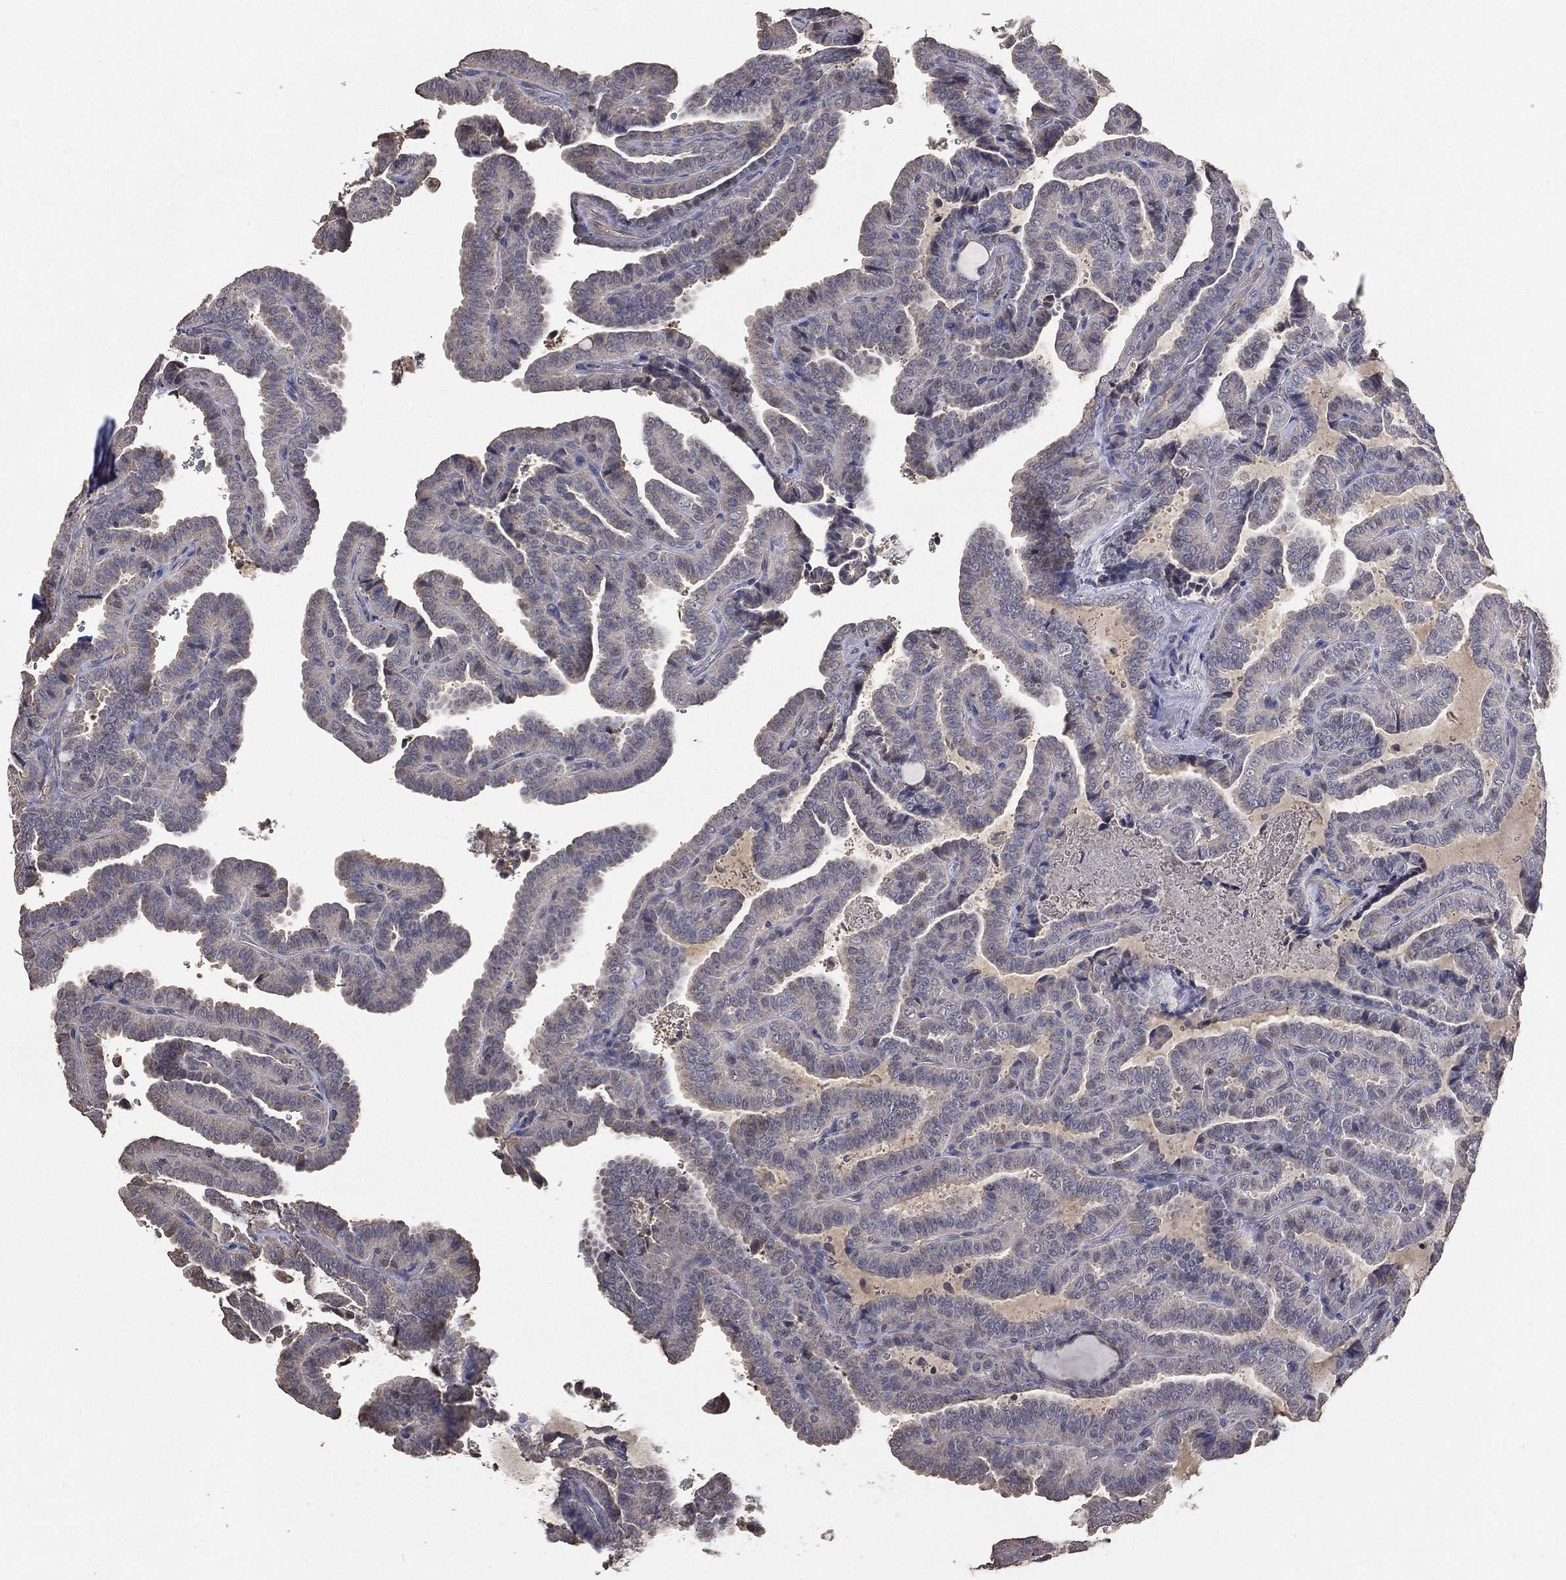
{"staining": {"intensity": "negative", "quantity": "none", "location": "none"}, "tissue": "thyroid cancer", "cell_type": "Tumor cells", "image_type": "cancer", "snomed": [{"axis": "morphology", "description": "Papillary adenocarcinoma, NOS"}, {"axis": "topography", "description": "Thyroid gland"}], "caption": "Photomicrograph shows no significant protein expression in tumor cells of thyroid cancer.", "gene": "SNAP25", "patient": {"sex": "female", "age": 39}}